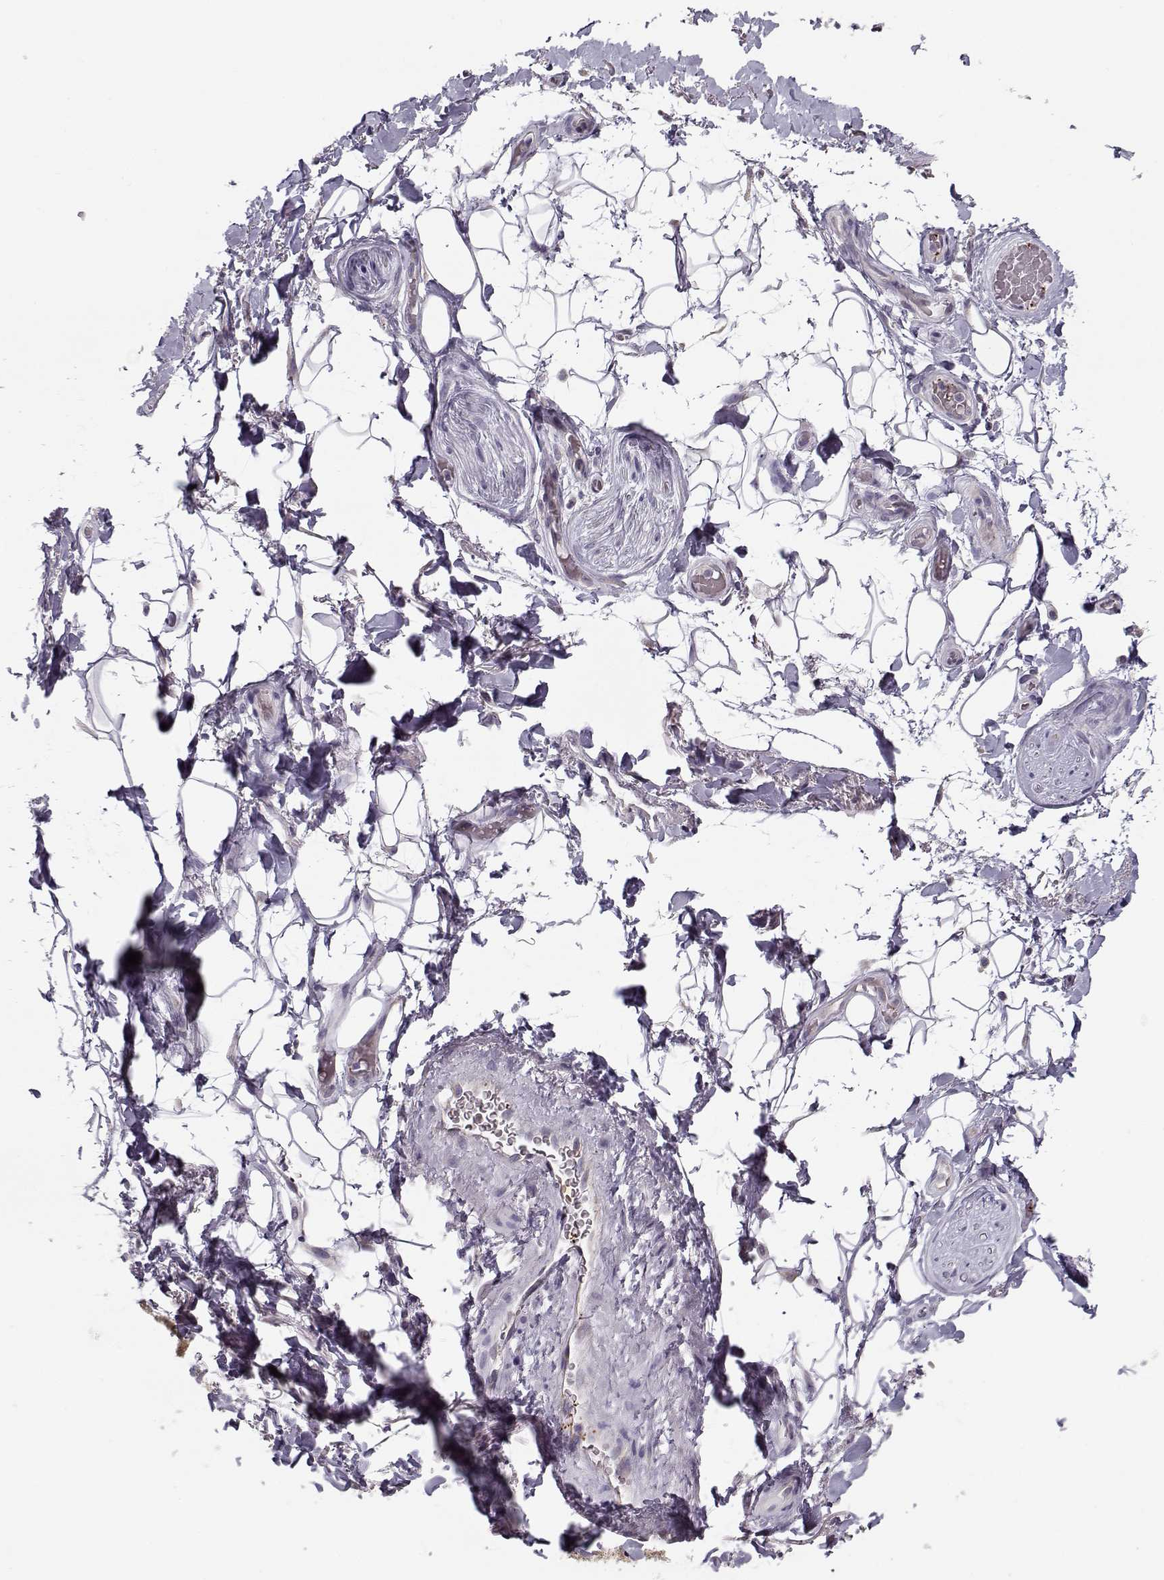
{"staining": {"intensity": "negative", "quantity": "none", "location": "none"}, "tissue": "adipose tissue", "cell_type": "Adipocytes", "image_type": "normal", "snomed": [{"axis": "morphology", "description": "Normal tissue, NOS"}, {"axis": "topography", "description": "Anal"}, {"axis": "topography", "description": "Peripheral nerve tissue"}], "caption": "A high-resolution photomicrograph shows IHC staining of benign adipose tissue, which displays no significant expression in adipocytes.", "gene": "KLF17", "patient": {"sex": "male", "age": 53}}